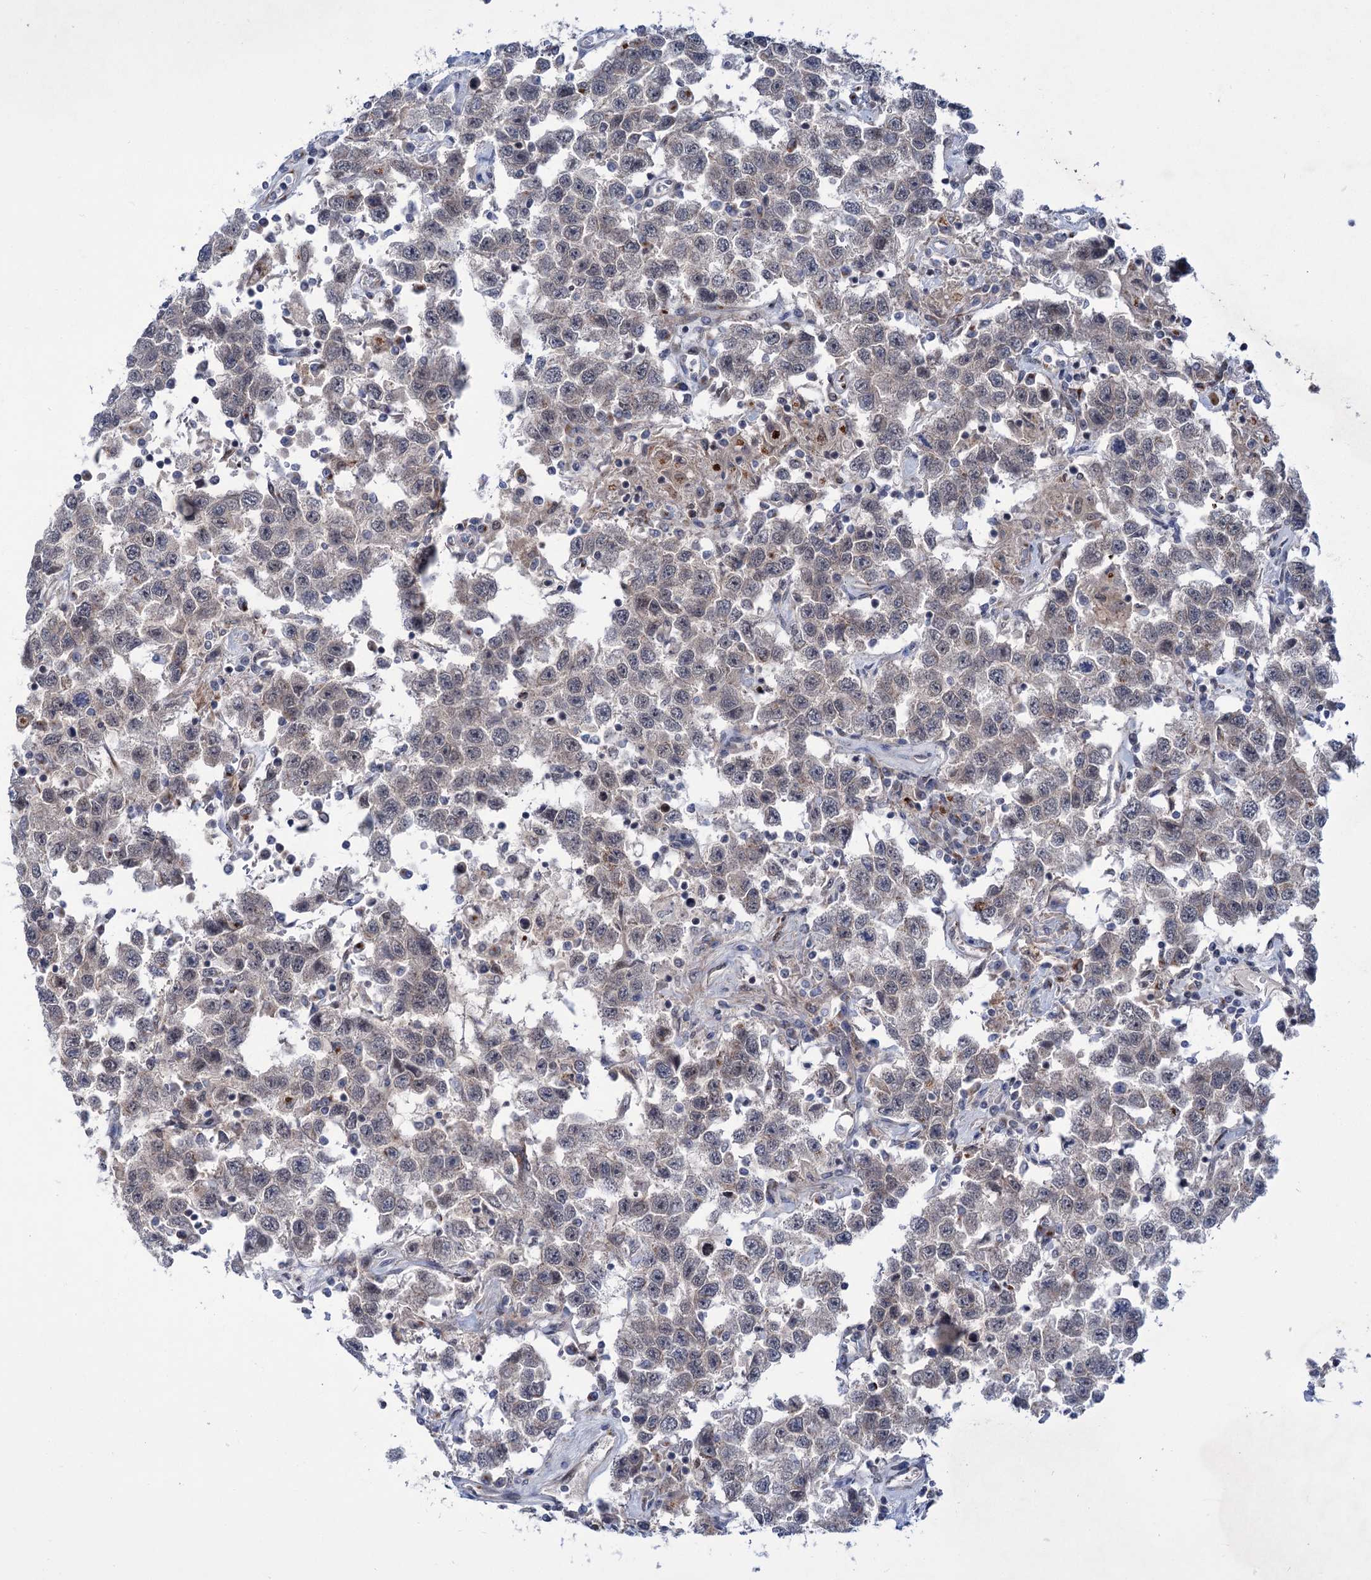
{"staining": {"intensity": "negative", "quantity": "none", "location": "none"}, "tissue": "testis cancer", "cell_type": "Tumor cells", "image_type": "cancer", "snomed": [{"axis": "morphology", "description": "Seminoma, NOS"}, {"axis": "topography", "description": "Testis"}], "caption": "The image reveals no significant staining in tumor cells of seminoma (testis). The staining was performed using DAB to visualize the protein expression in brown, while the nuclei were stained in blue with hematoxylin (Magnification: 20x).", "gene": "ELP4", "patient": {"sex": "male", "age": 41}}